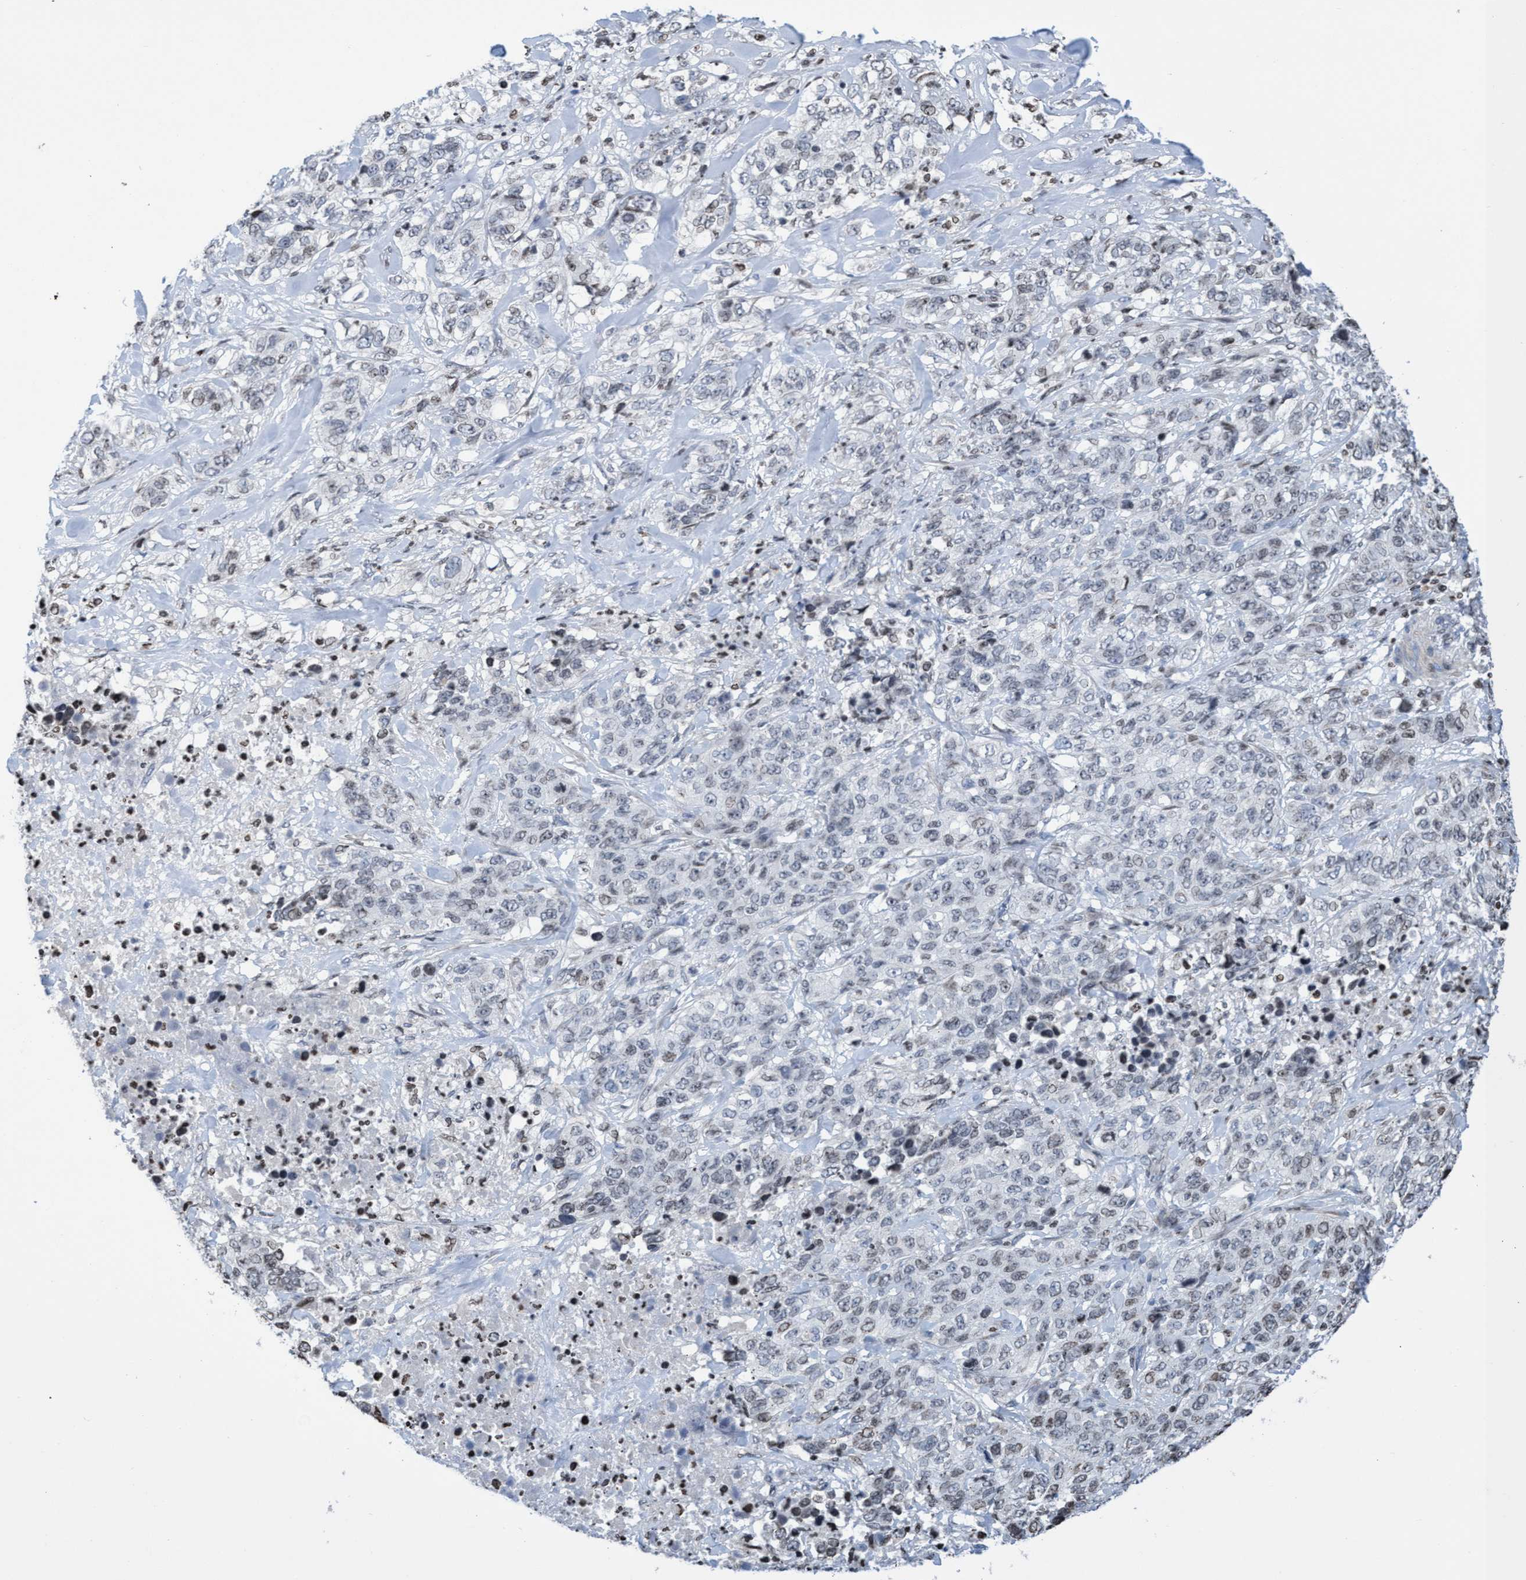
{"staining": {"intensity": "weak", "quantity": "<25%", "location": "nuclear"}, "tissue": "stomach cancer", "cell_type": "Tumor cells", "image_type": "cancer", "snomed": [{"axis": "morphology", "description": "Adenocarcinoma, NOS"}, {"axis": "topography", "description": "Stomach"}], "caption": "Stomach cancer (adenocarcinoma) stained for a protein using immunohistochemistry (IHC) exhibits no expression tumor cells.", "gene": "CBX2", "patient": {"sex": "male", "age": 48}}